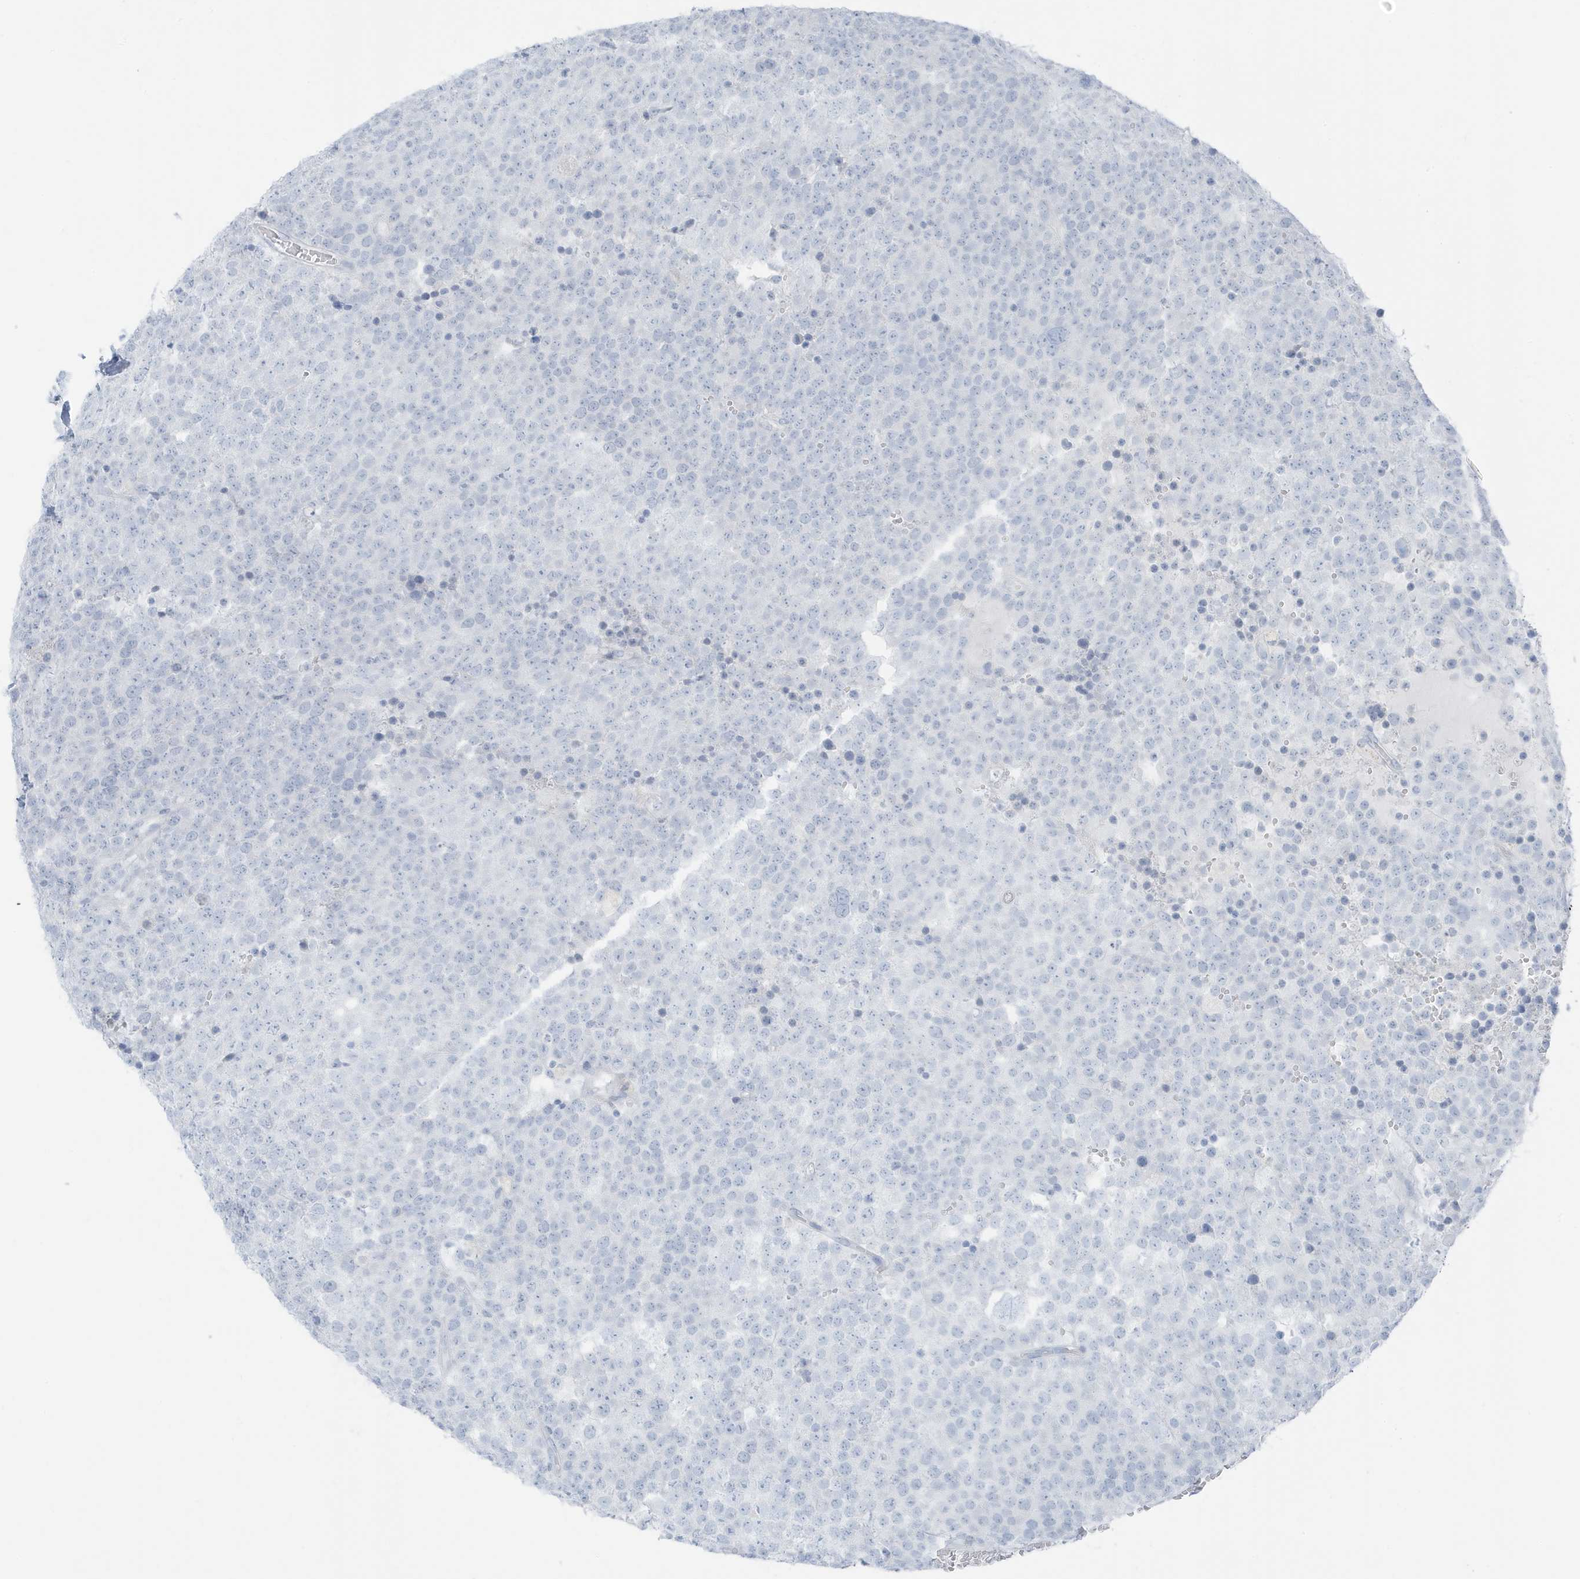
{"staining": {"intensity": "negative", "quantity": "none", "location": "none"}, "tissue": "testis cancer", "cell_type": "Tumor cells", "image_type": "cancer", "snomed": [{"axis": "morphology", "description": "Seminoma, NOS"}, {"axis": "topography", "description": "Testis"}], "caption": "Tumor cells are negative for brown protein staining in testis cancer (seminoma).", "gene": "ZFP64", "patient": {"sex": "male", "age": 71}}